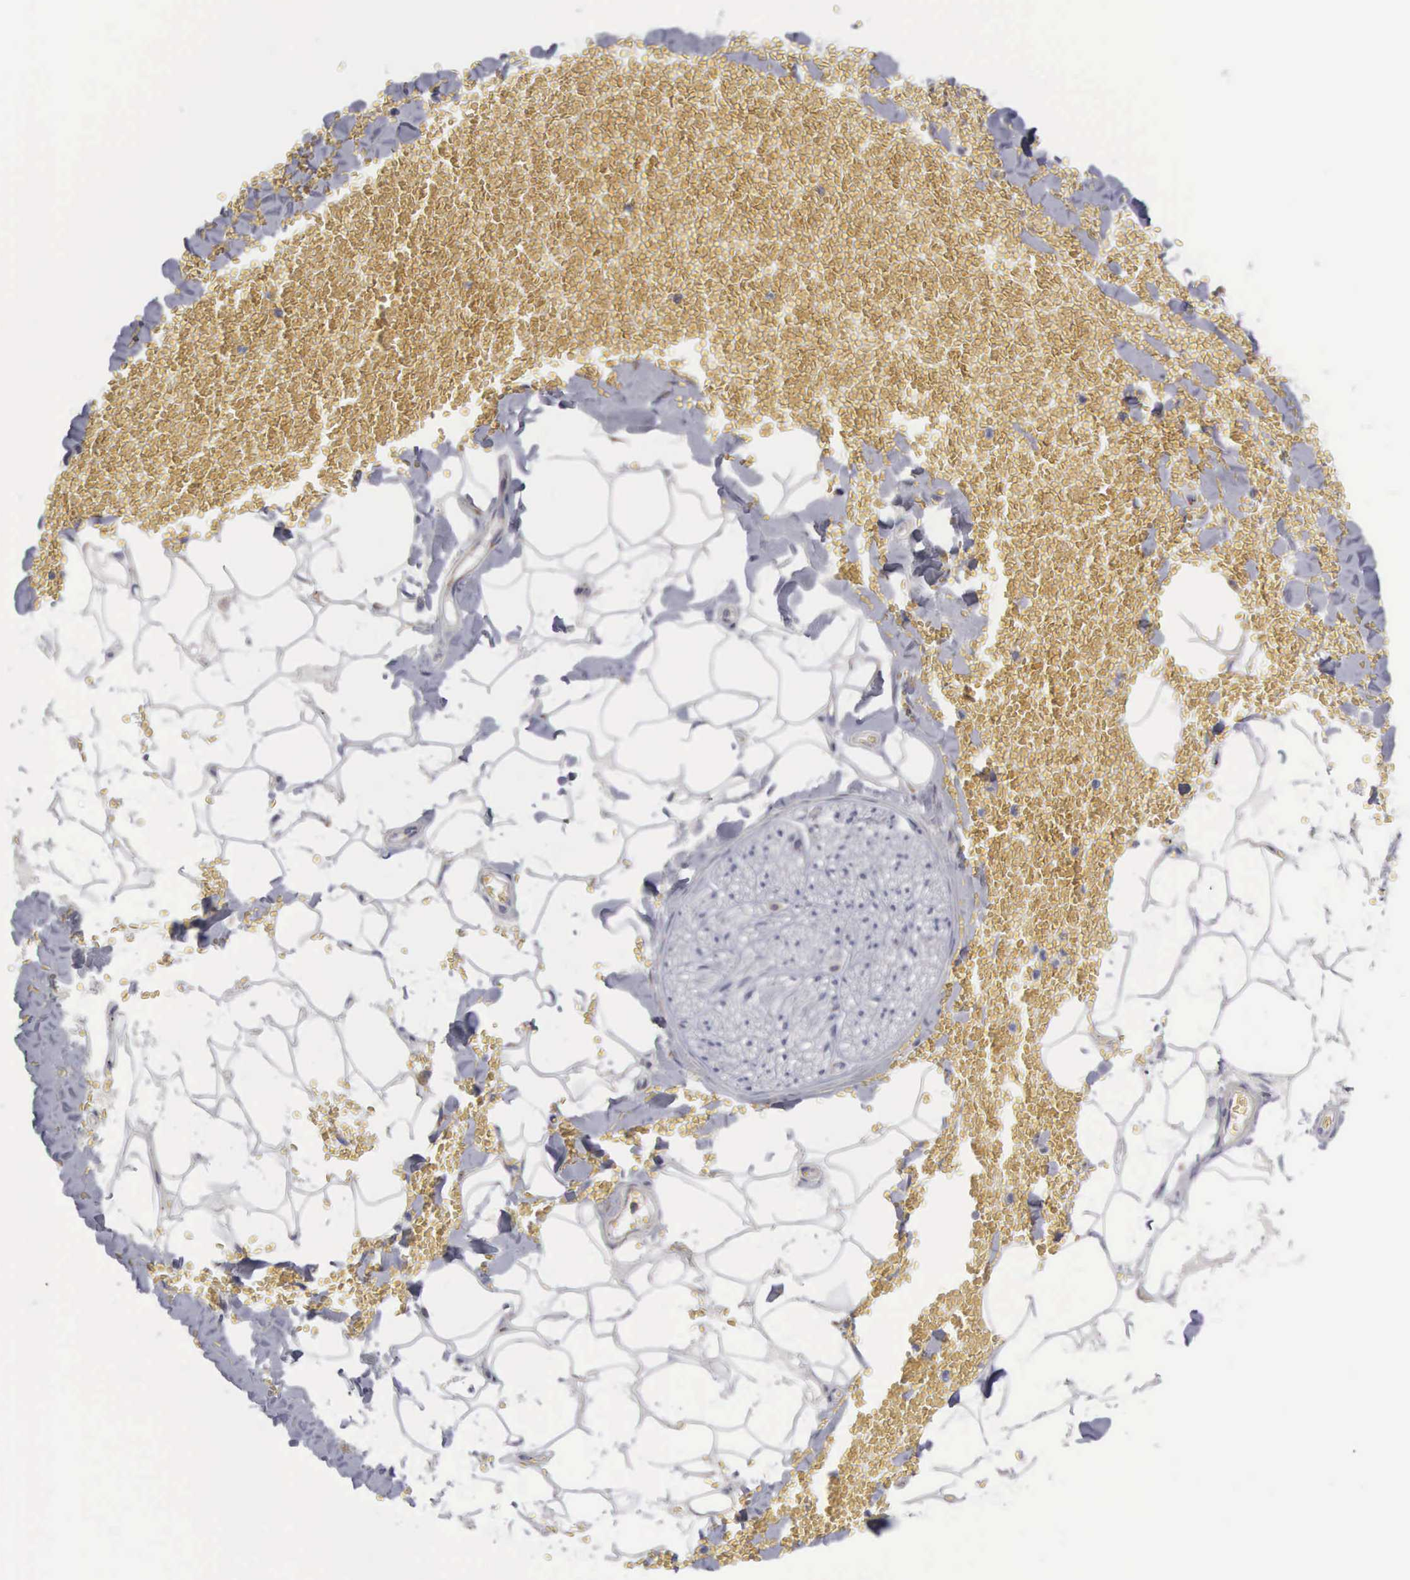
{"staining": {"intensity": "negative", "quantity": "none", "location": "none"}, "tissue": "adipose tissue", "cell_type": "Adipocytes", "image_type": "normal", "snomed": [{"axis": "morphology", "description": "Normal tissue, NOS"}, {"axis": "morphology", "description": "Inflammation, NOS"}, {"axis": "topography", "description": "Lymph node"}, {"axis": "topography", "description": "Peripheral nerve tissue"}], "caption": "IHC histopathology image of normal adipose tissue: adipose tissue stained with DAB exhibits no significant protein positivity in adipocytes.", "gene": "APOOL", "patient": {"sex": "male", "age": 52}}